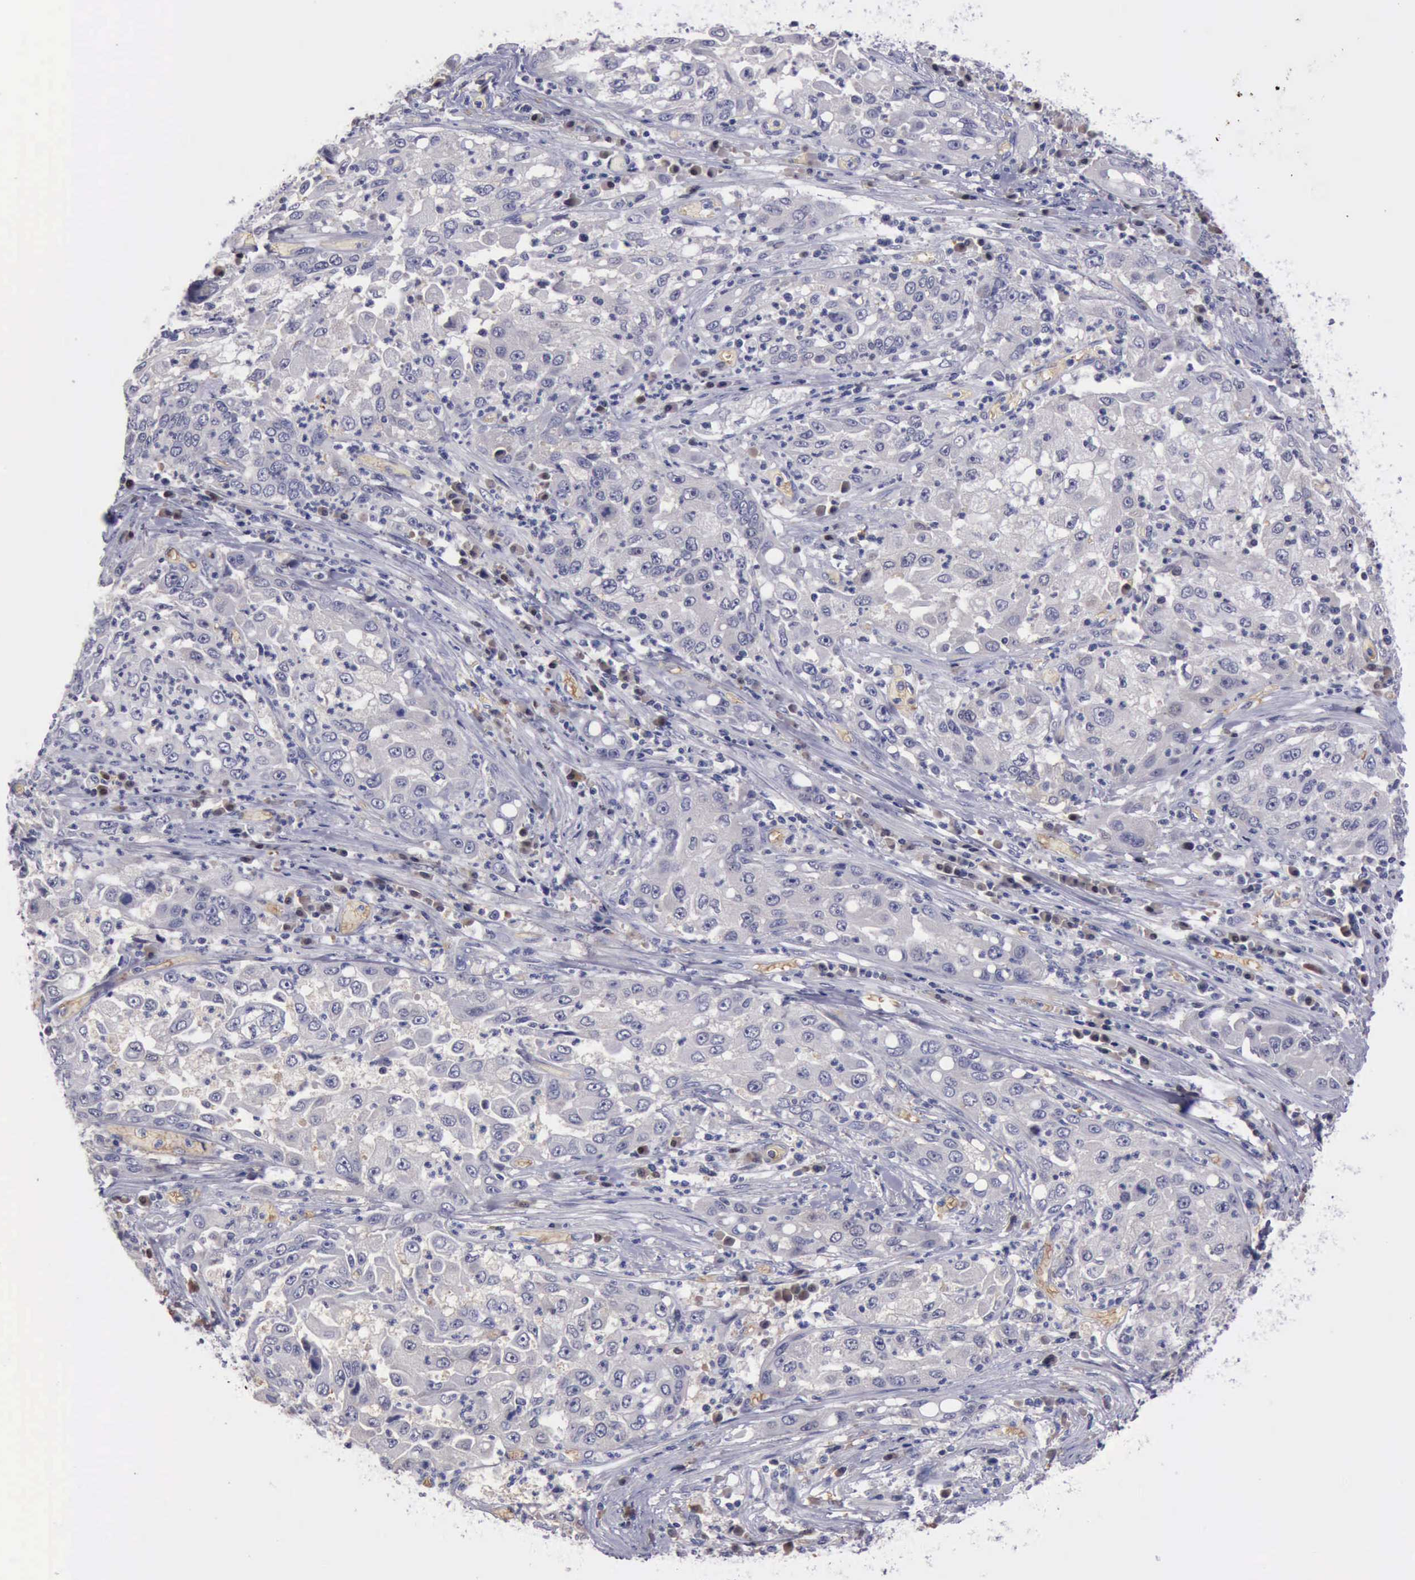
{"staining": {"intensity": "negative", "quantity": "none", "location": "none"}, "tissue": "cervical cancer", "cell_type": "Tumor cells", "image_type": "cancer", "snomed": [{"axis": "morphology", "description": "Squamous cell carcinoma, NOS"}, {"axis": "topography", "description": "Cervix"}], "caption": "Tumor cells show no significant staining in cervical squamous cell carcinoma.", "gene": "CEP128", "patient": {"sex": "female", "age": 36}}